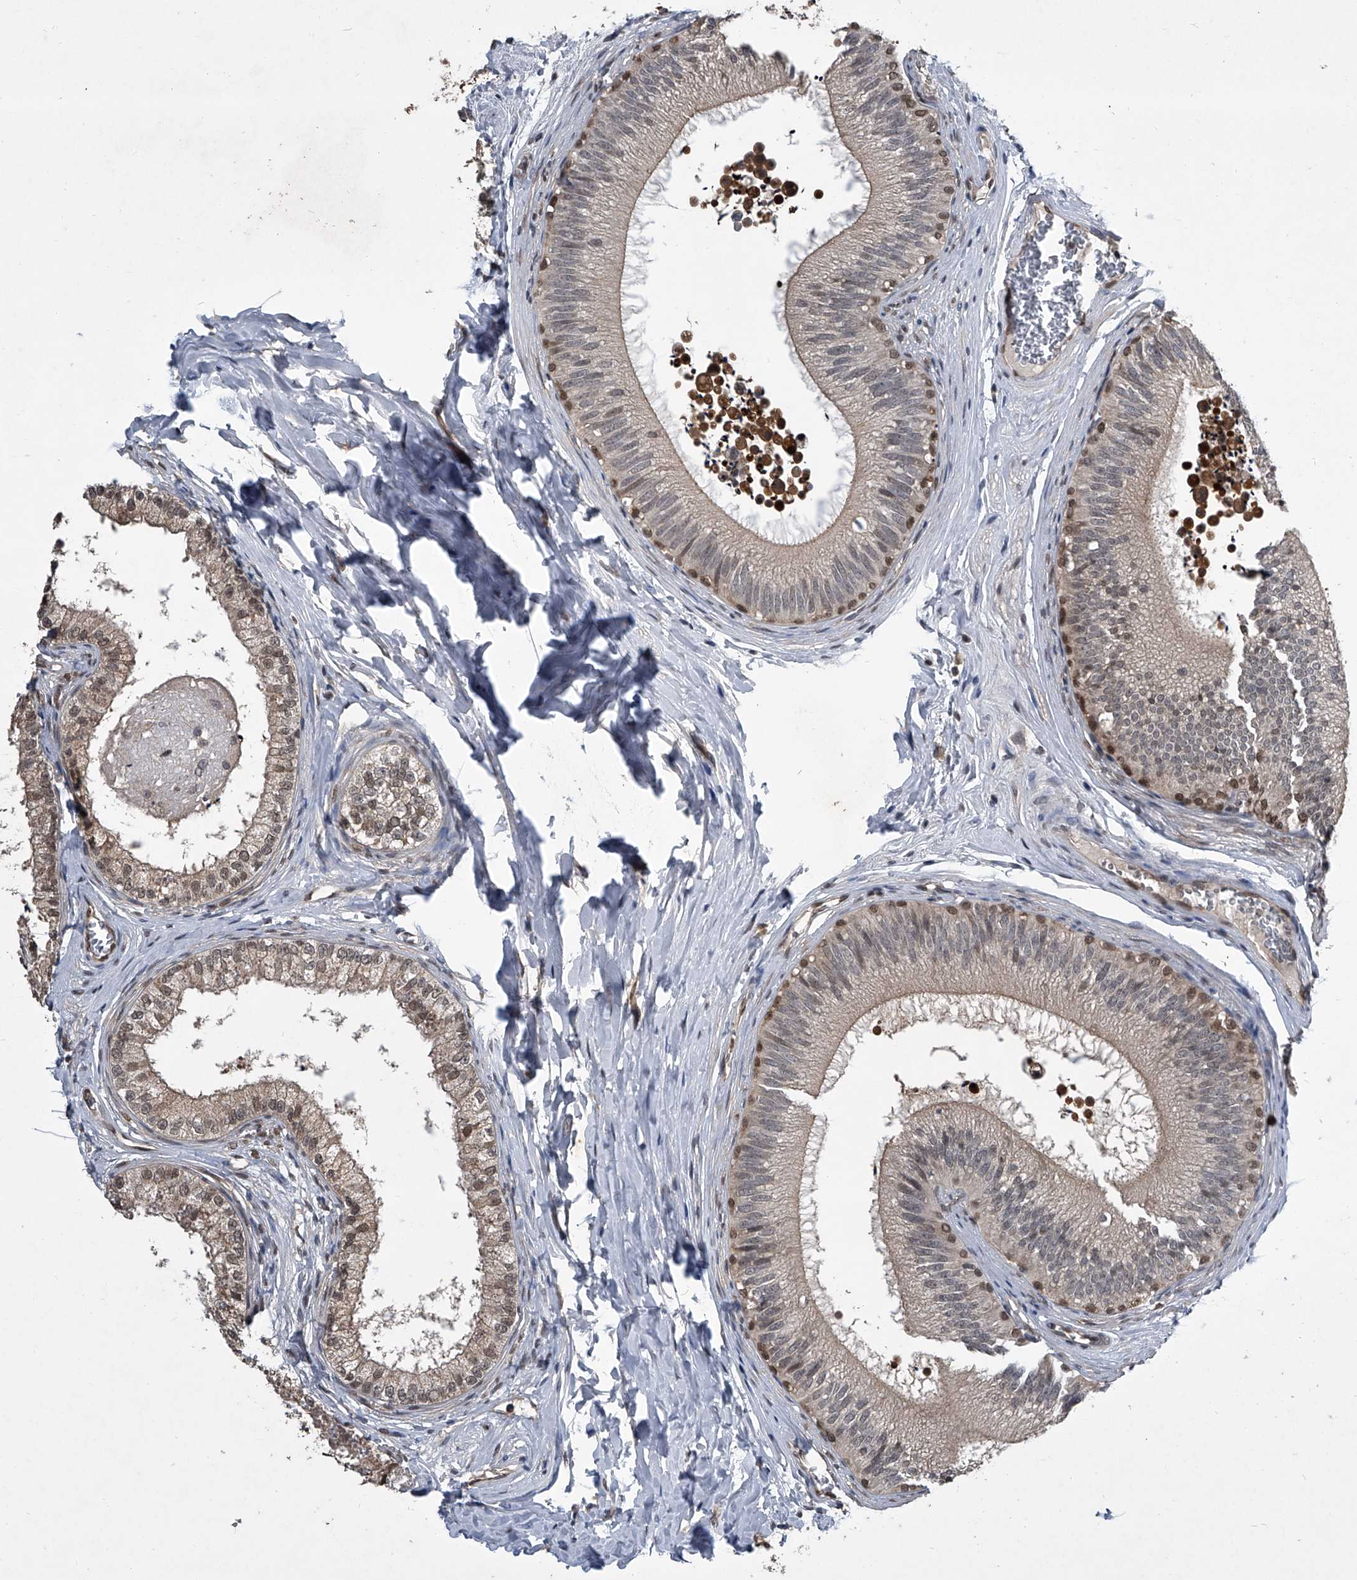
{"staining": {"intensity": "moderate", "quantity": "25%-75%", "location": "cytoplasmic/membranous,nuclear"}, "tissue": "epididymis", "cell_type": "Glandular cells", "image_type": "normal", "snomed": [{"axis": "morphology", "description": "Normal tissue, NOS"}, {"axis": "topography", "description": "Epididymis"}], "caption": "A brown stain labels moderate cytoplasmic/membranous,nuclear expression of a protein in glandular cells of normal epididymis.", "gene": "TSNAX", "patient": {"sex": "male", "age": 29}}